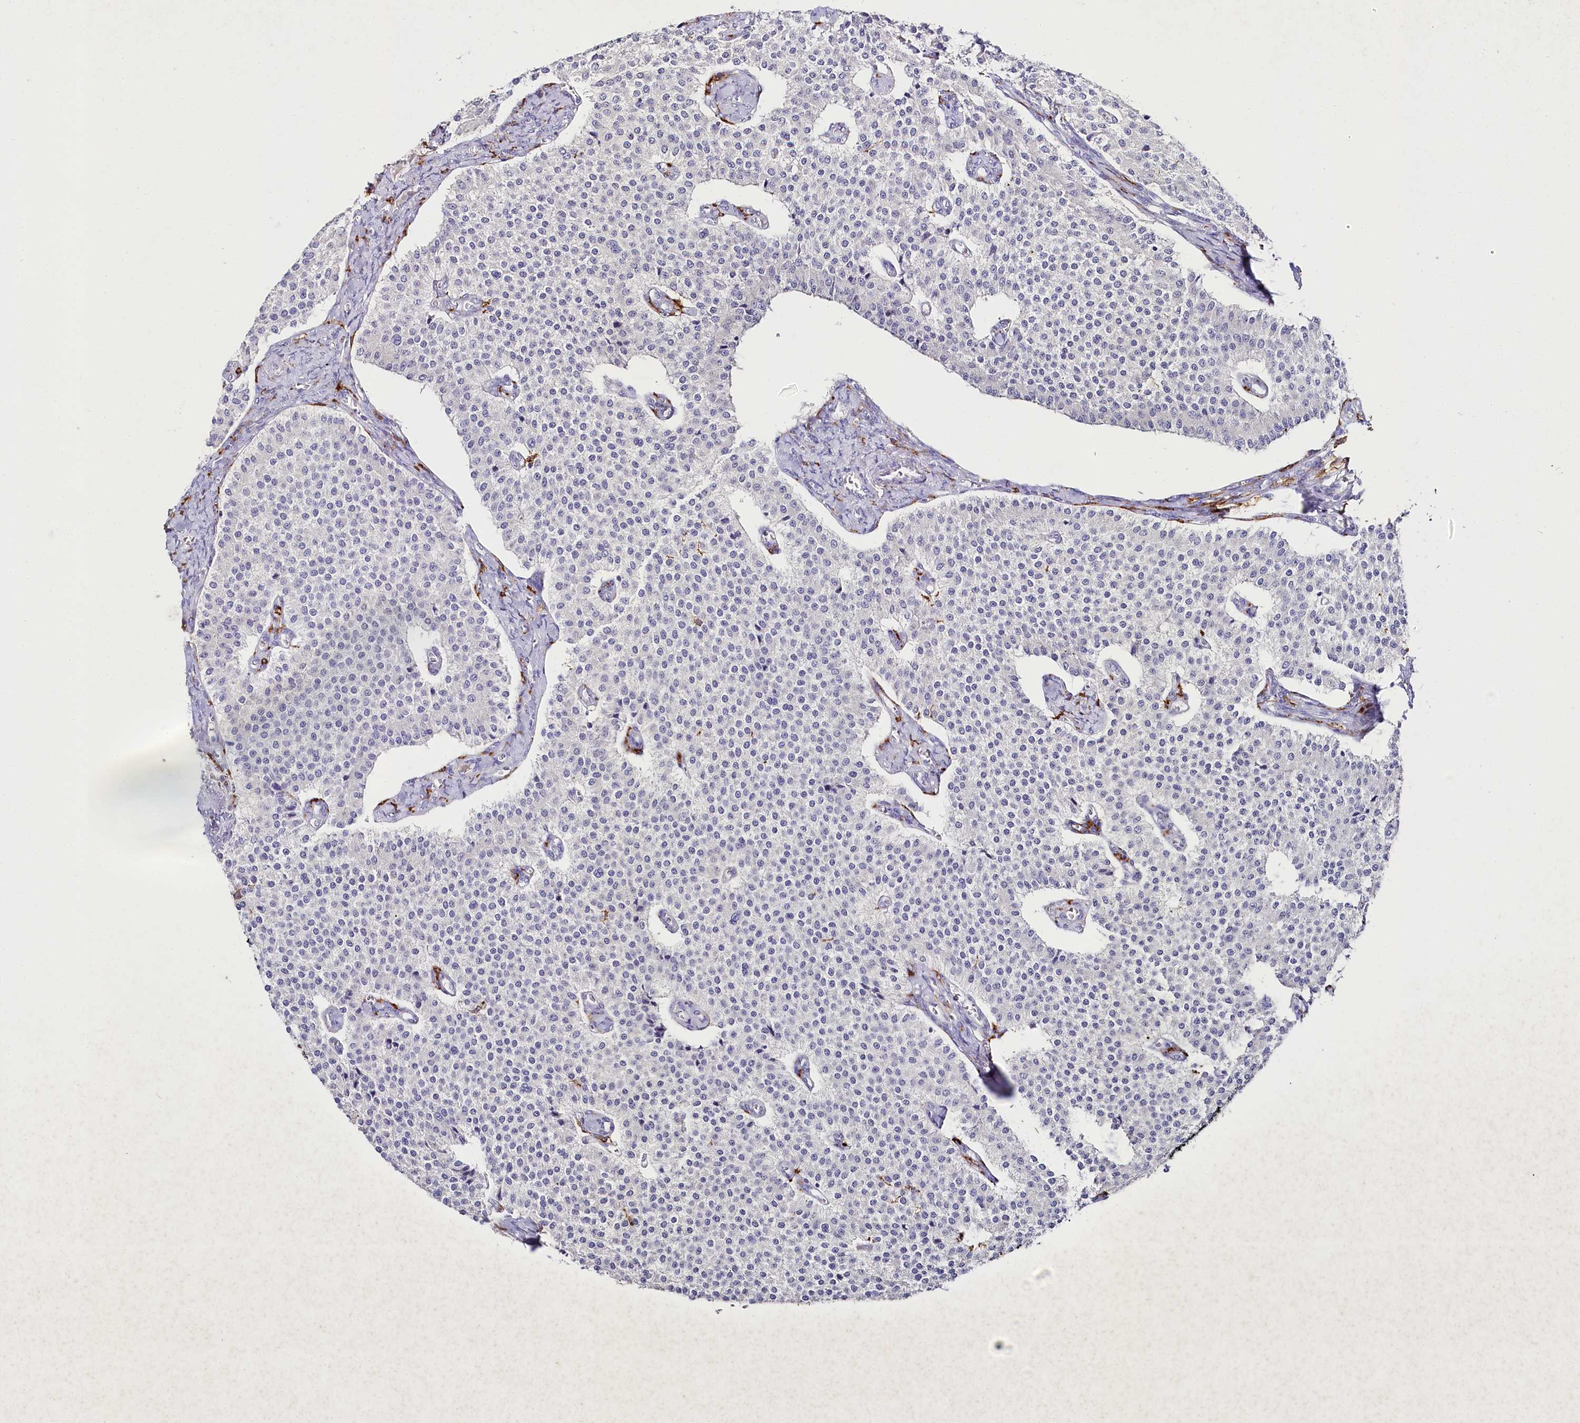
{"staining": {"intensity": "negative", "quantity": "none", "location": "none"}, "tissue": "carcinoid", "cell_type": "Tumor cells", "image_type": "cancer", "snomed": [{"axis": "morphology", "description": "Carcinoid, malignant, NOS"}, {"axis": "topography", "description": "Colon"}], "caption": "Immunohistochemistry (IHC) of carcinoid displays no positivity in tumor cells. (Immunohistochemistry (IHC), brightfield microscopy, high magnification).", "gene": "CLEC4M", "patient": {"sex": "female", "age": 52}}